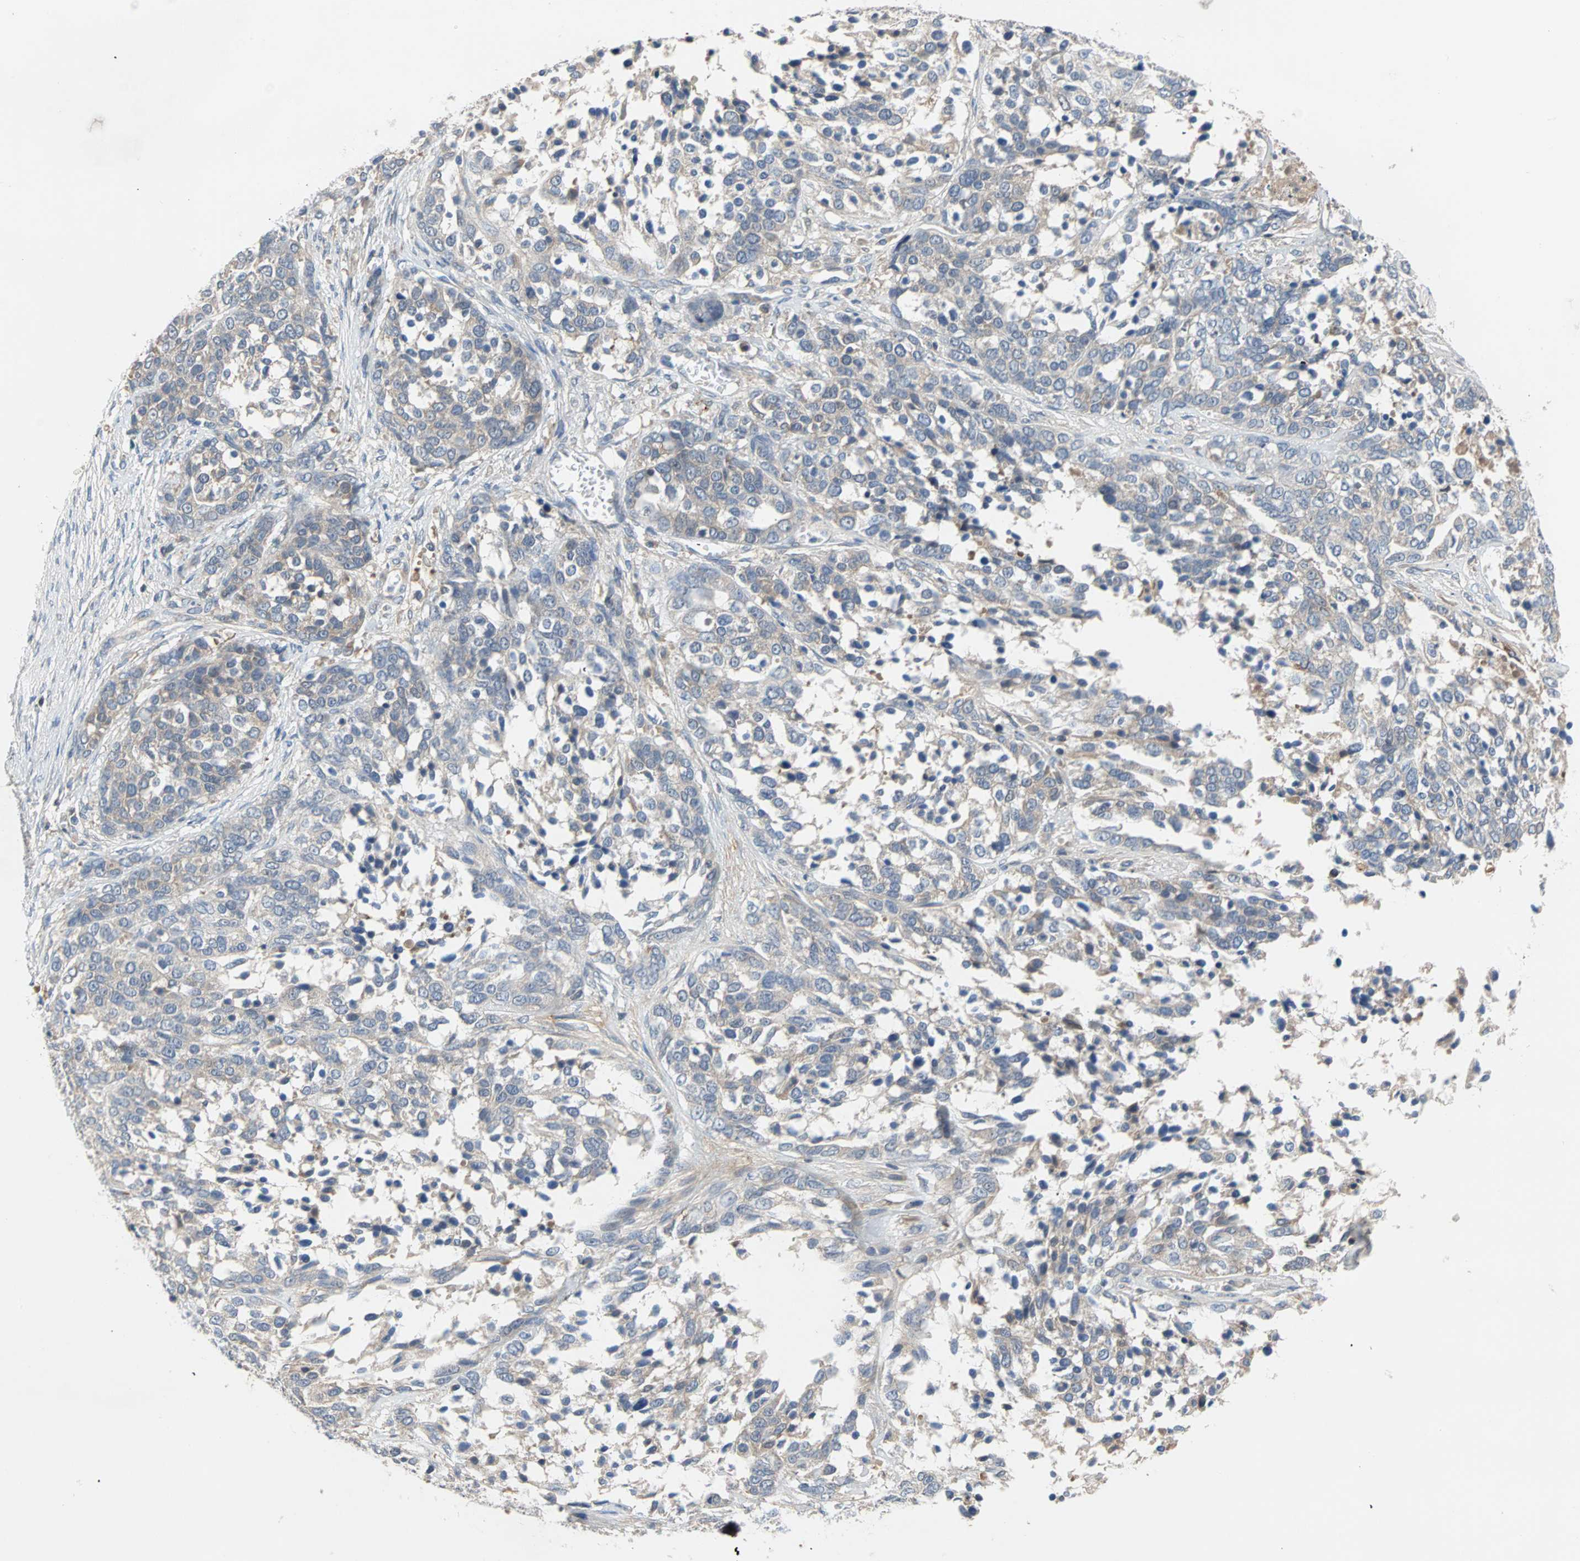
{"staining": {"intensity": "negative", "quantity": "none", "location": "none"}, "tissue": "ovarian cancer", "cell_type": "Tumor cells", "image_type": "cancer", "snomed": [{"axis": "morphology", "description": "Cystadenocarcinoma, serous, NOS"}, {"axis": "topography", "description": "Ovary"}], "caption": "The photomicrograph demonstrates no staining of tumor cells in ovarian cancer.", "gene": "MAP4K1", "patient": {"sex": "female", "age": 44}}